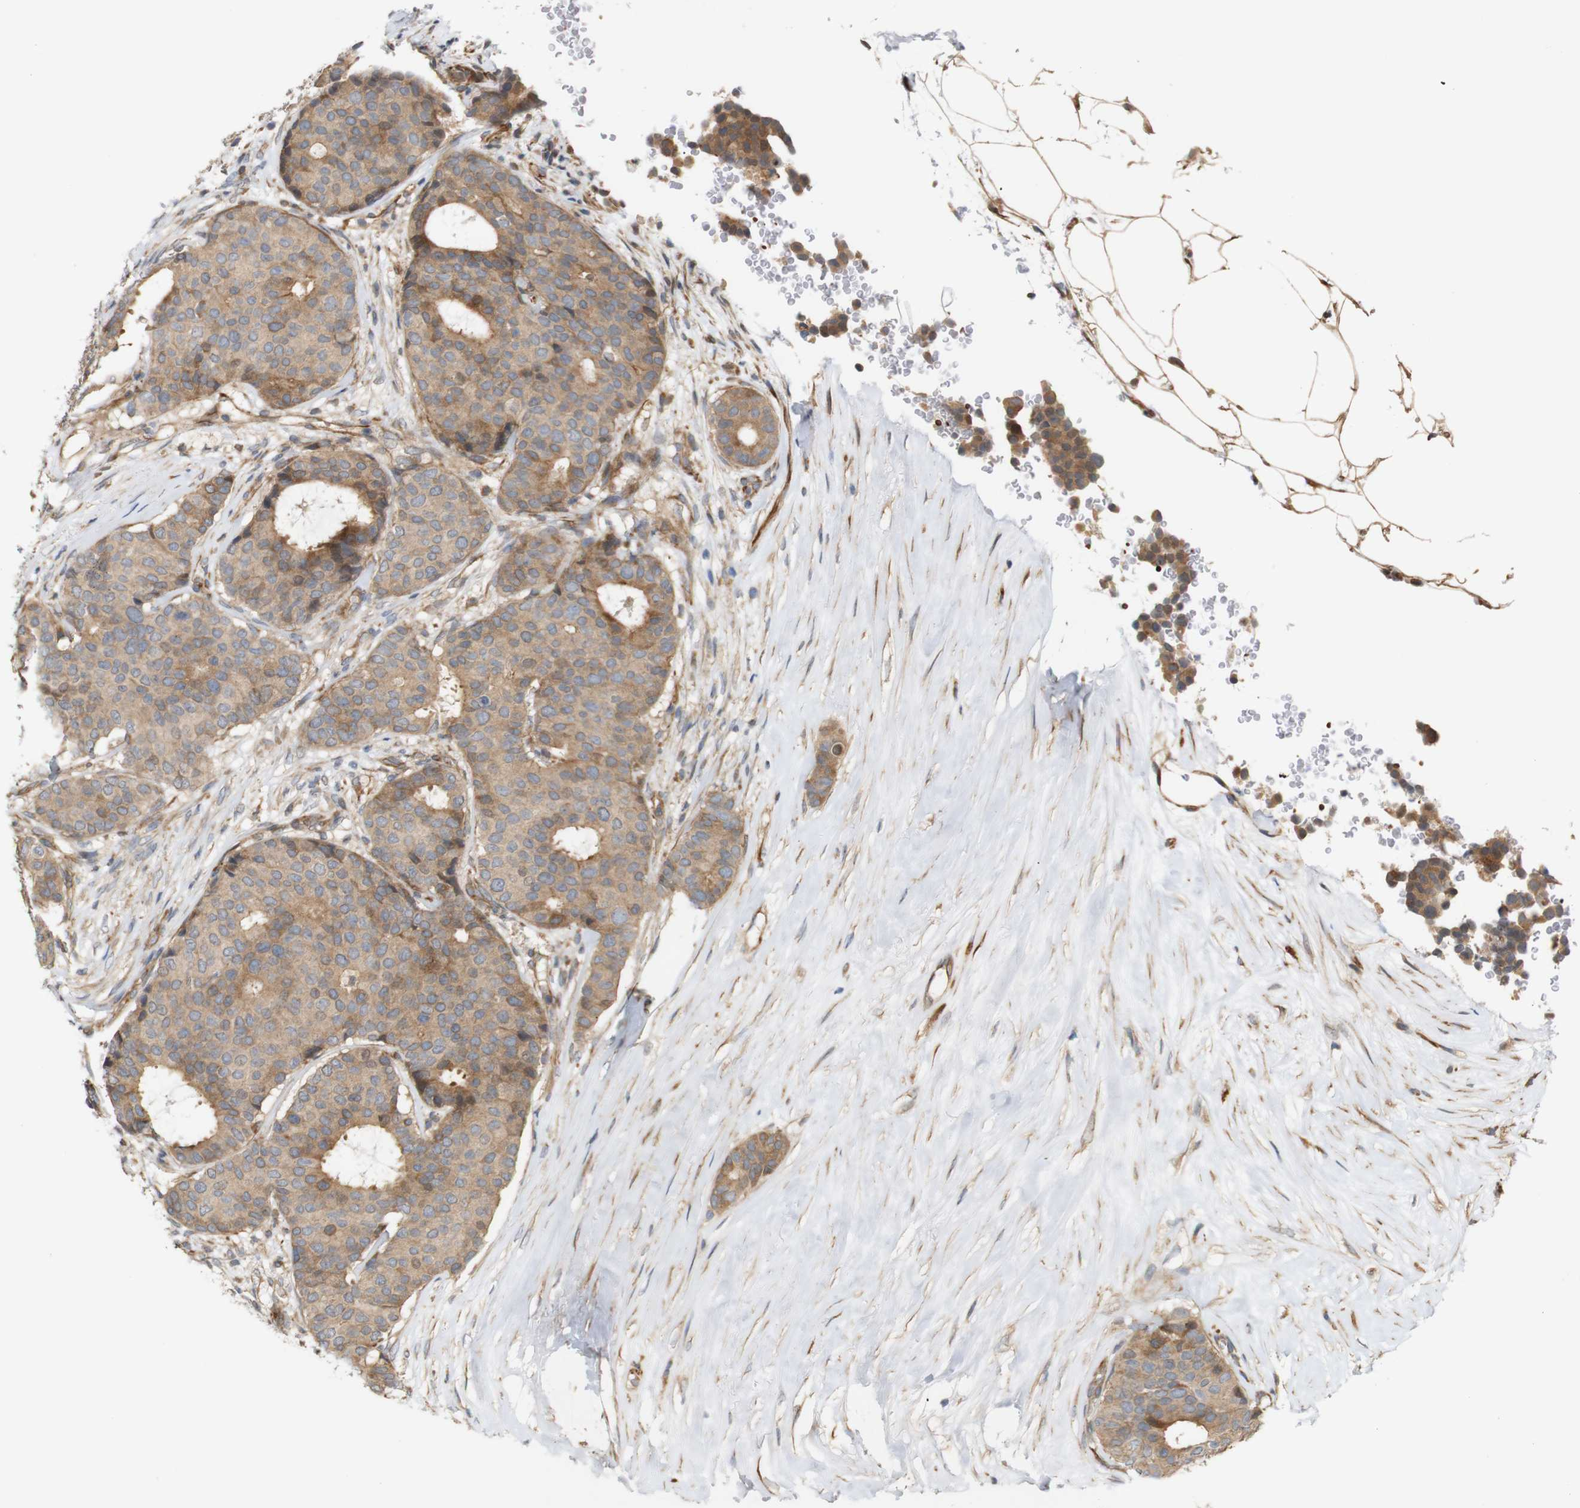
{"staining": {"intensity": "moderate", "quantity": ">75%", "location": "cytoplasmic/membranous"}, "tissue": "breast cancer", "cell_type": "Tumor cells", "image_type": "cancer", "snomed": [{"axis": "morphology", "description": "Duct carcinoma"}, {"axis": "topography", "description": "Breast"}], "caption": "An immunohistochemistry photomicrograph of tumor tissue is shown. Protein staining in brown labels moderate cytoplasmic/membranous positivity in breast invasive ductal carcinoma within tumor cells.", "gene": "RPTOR", "patient": {"sex": "female", "age": 75}}